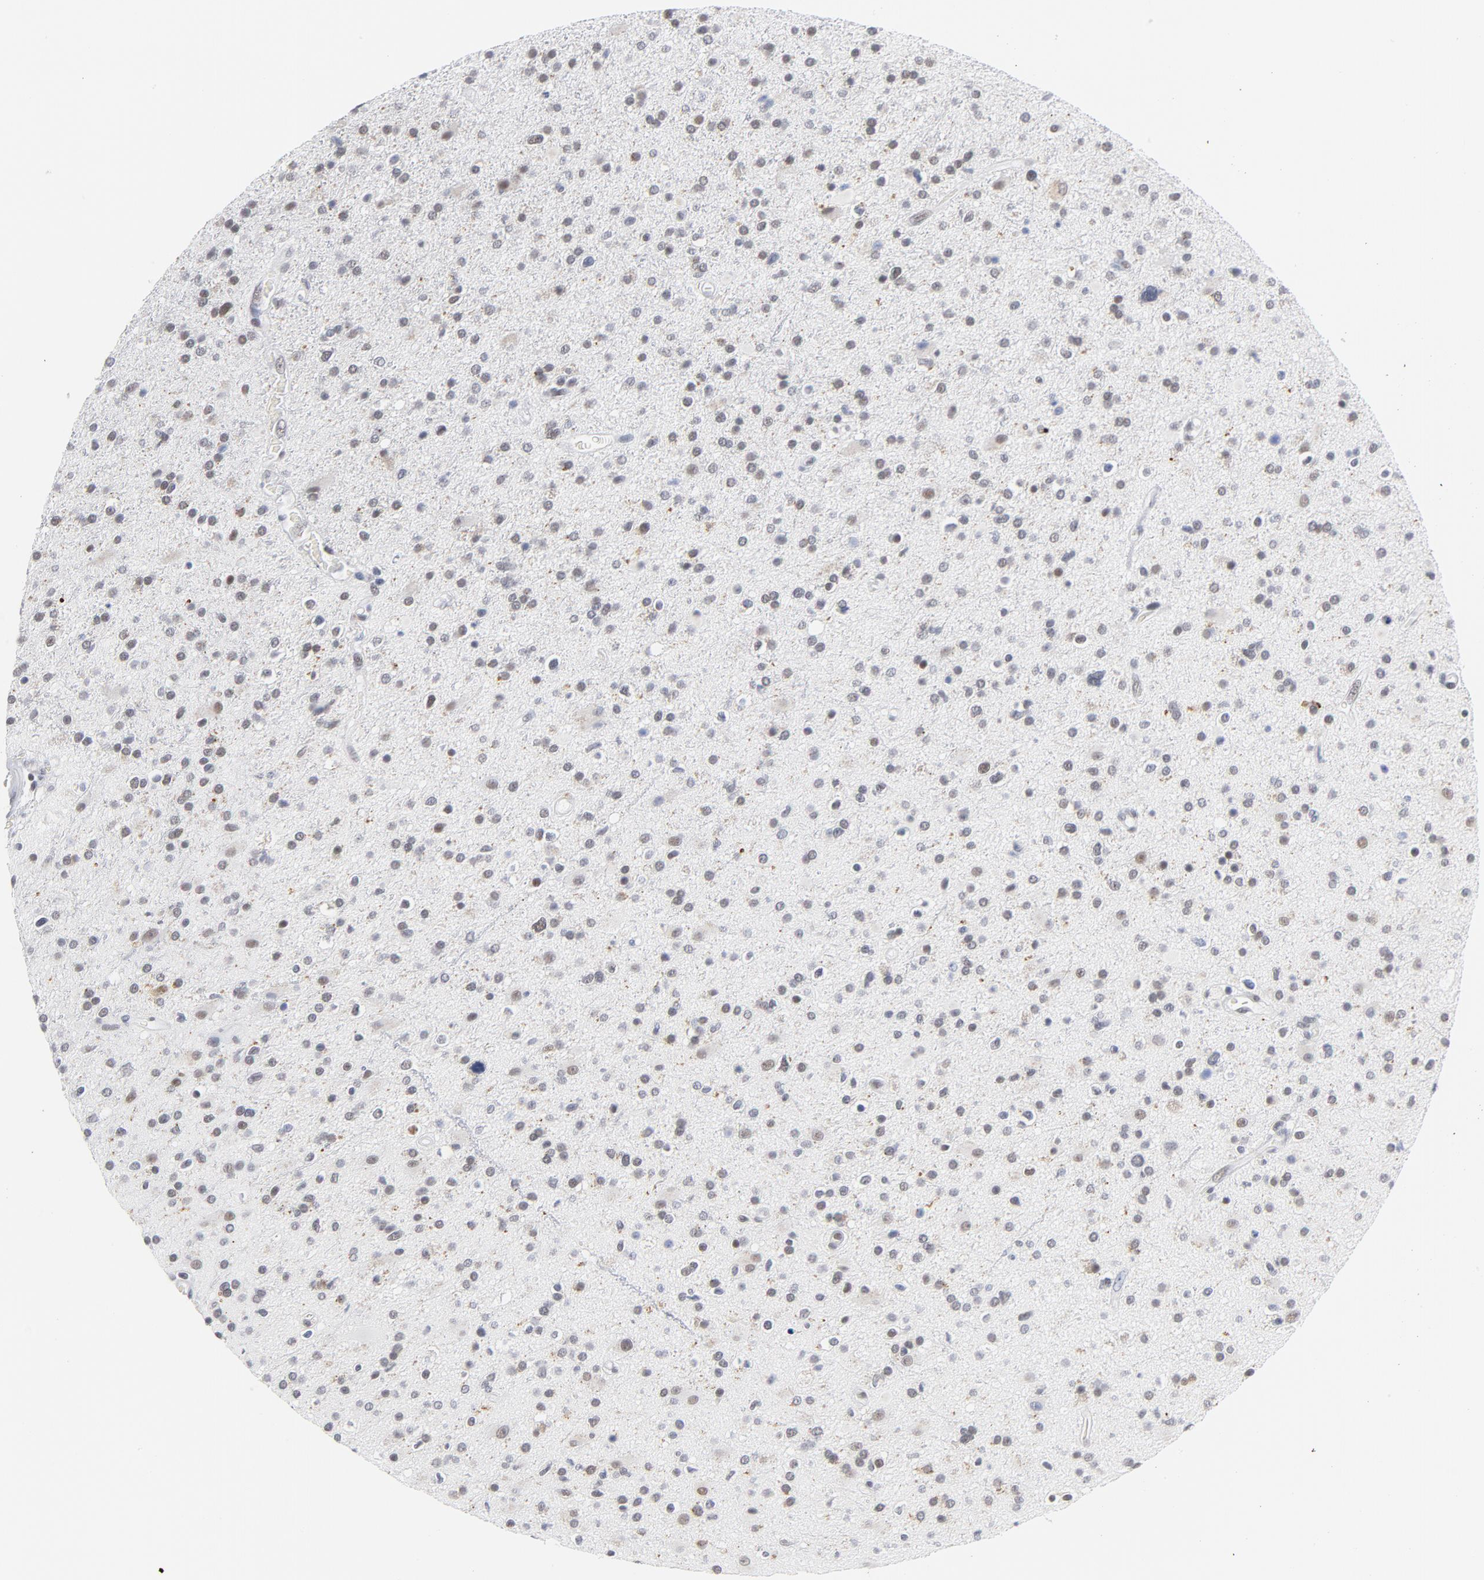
{"staining": {"intensity": "weak", "quantity": "25%-75%", "location": "nuclear"}, "tissue": "glioma", "cell_type": "Tumor cells", "image_type": "cancer", "snomed": [{"axis": "morphology", "description": "Glioma, malignant, High grade"}, {"axis": "topography", "description": "Brain"}], "caption": "IHC of glioma shows low levels of weak nuclear expression in about 25%-75% of tumor cells. Using DAB (brown) and hematoxylin (blue) stains, captured at high magnification using brightfield microscopy.", "gene": "BAP1", "patient": {"sex": "male", "age": 33}}